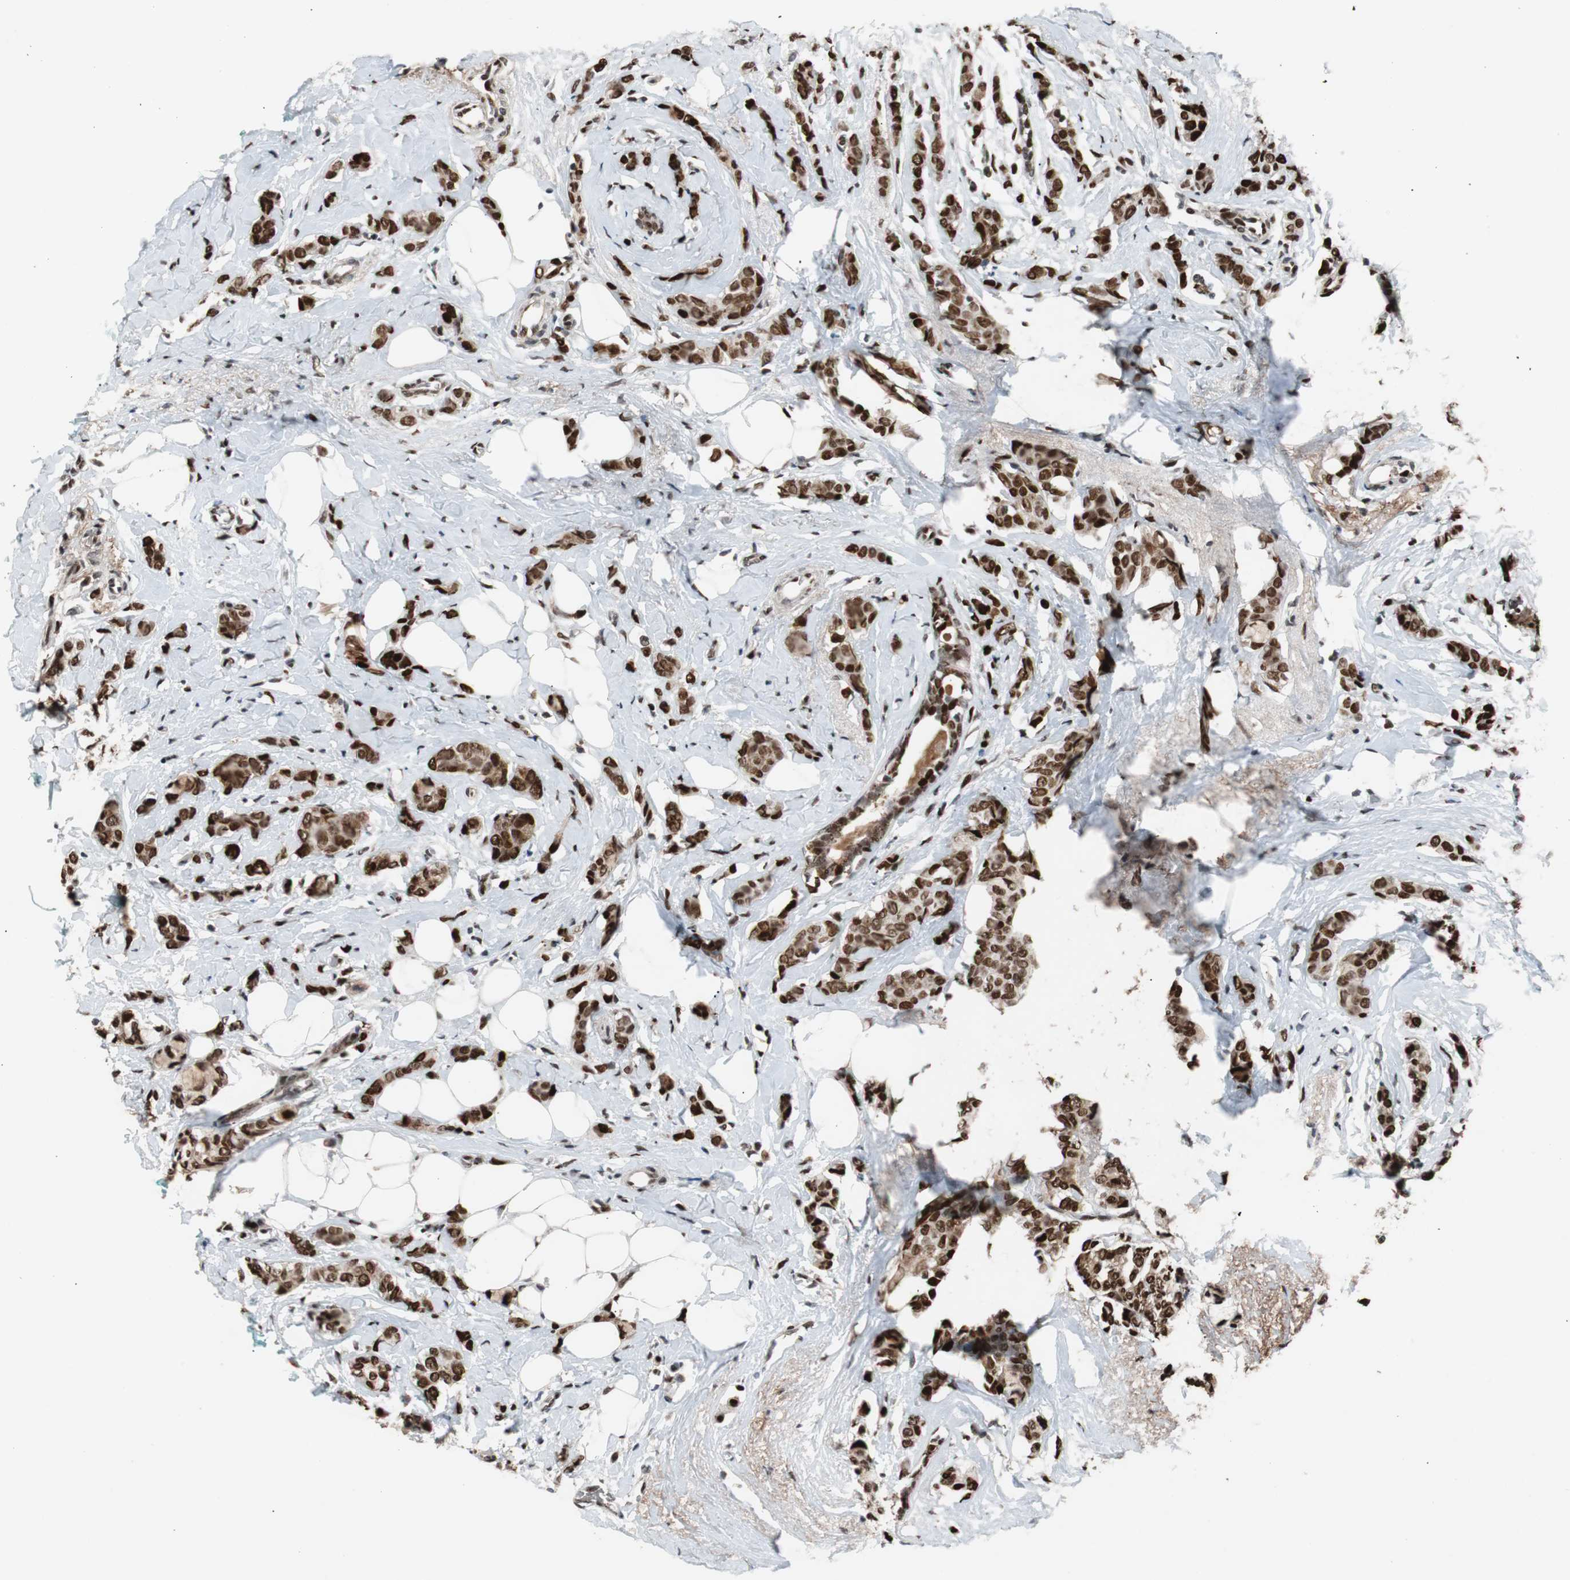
{"staining": {"intensity": "strong", "quantity": ">75%", "location": "nuclear"}, "tissue": "breast cancer", "cell_type": "Tumor cells", "image_type": "cancer", "snomed": [{"axis": "morphology", "description": "Lobular carcinoma"}, {"axis": "topography", "description": "Breast"}], "caption": "Breast cancer stained with DAB (3,3'-diaminobenzidine) immunohistochemistry (IHC) demonstrates high levels of strong nuclear staining in approximately >75% of tumor cells. The protein of interest is shown in brown color, while the nuclei are stained blue.", "gene": "NBL1", "patient": {"sex": "female", "age": 60}}